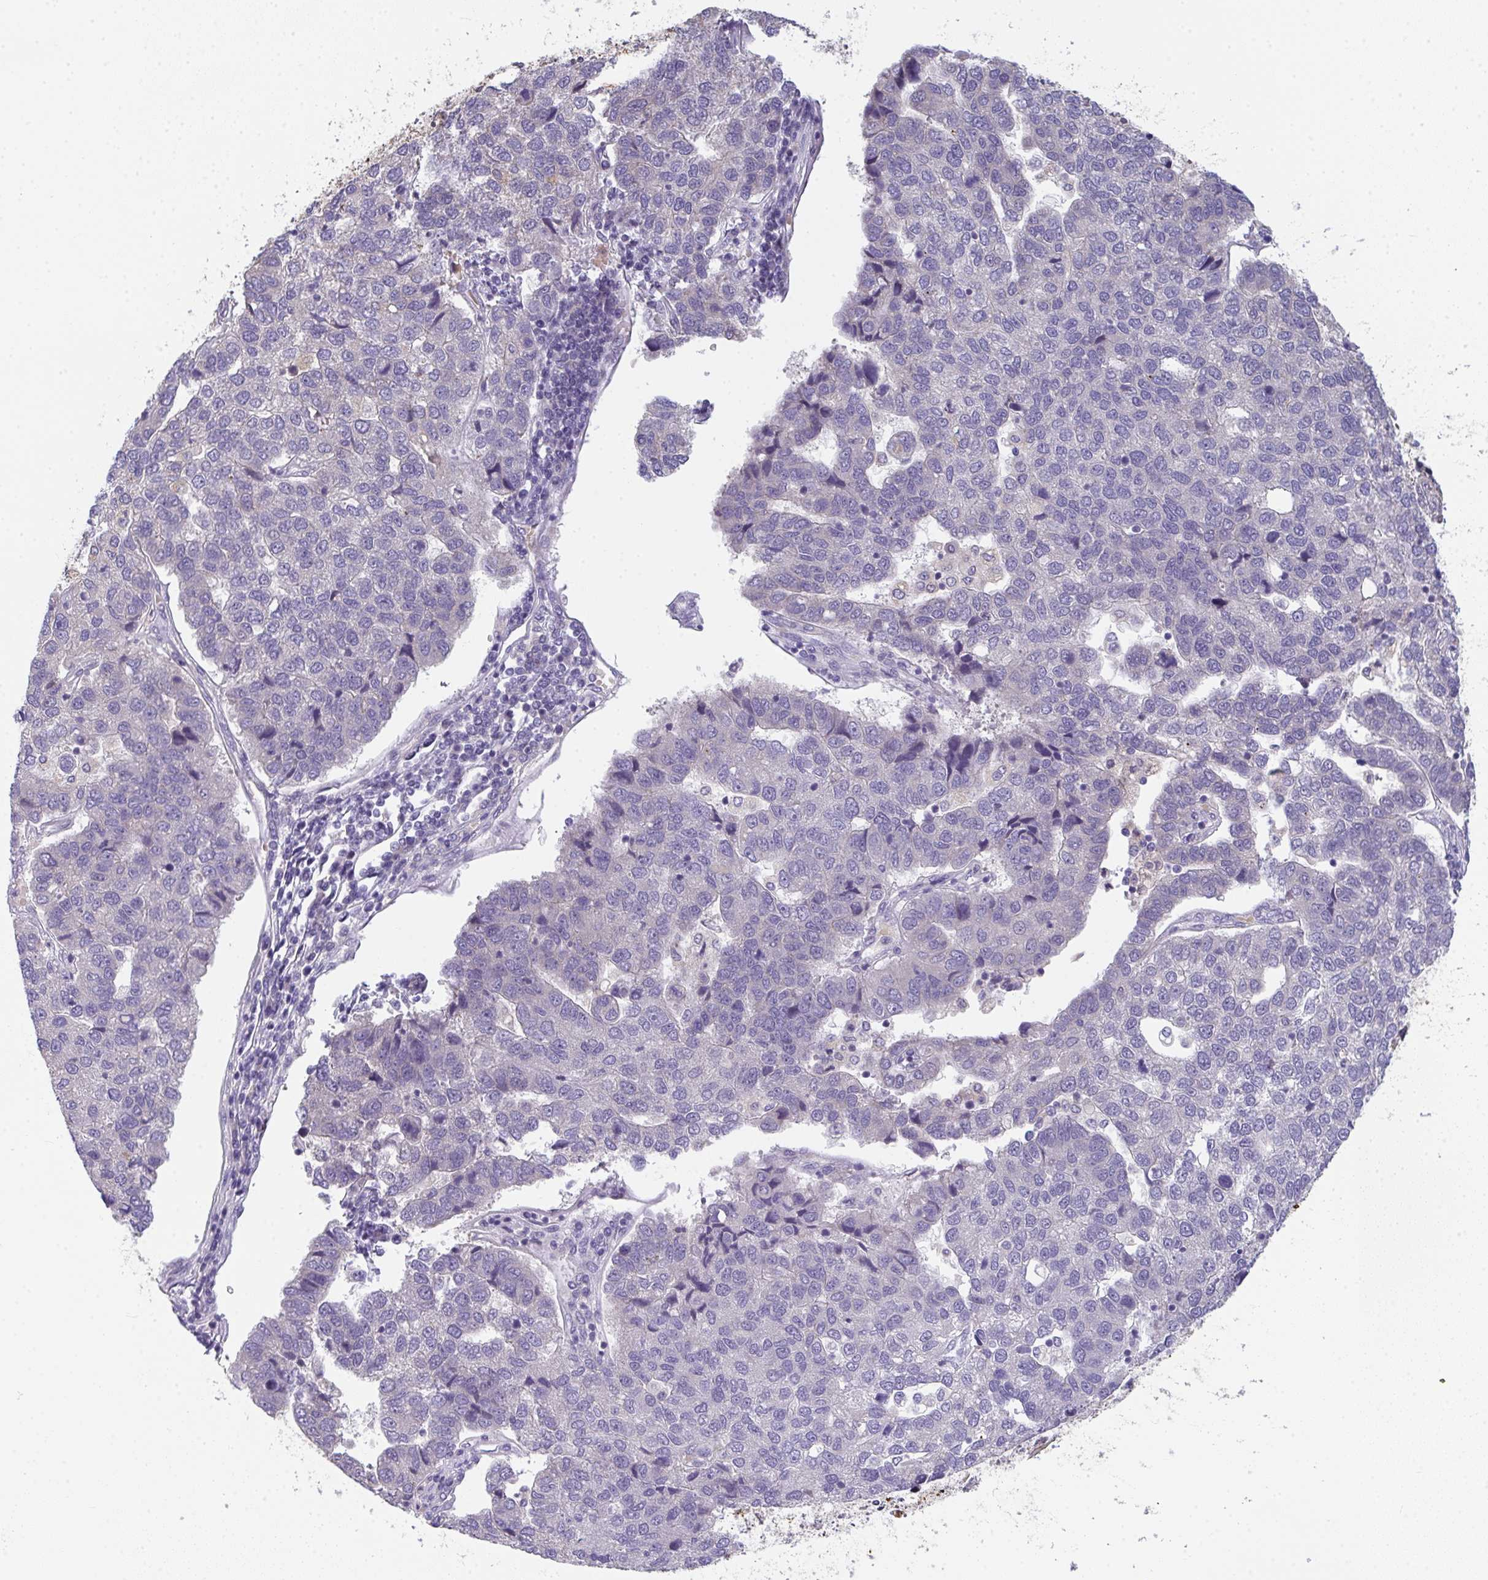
{"staining": {"intensity": "negative", "quantity": "none", "location": "none"}, "tissue": "pancreatic cancer", "cell_type": "Tumor cells", "image_type": "cancer", "snomed": [{"axis": "morphology", "description": "Adenocarcinoma, NOS"}, {"axis": "topography", "description": "Pancreas"}], "caption": "A photomicrograph of pancreatic cancer stained for a protein demonstrates no brown staining in tumor cells.", "gene": "RIOK1", "patient": {"sex": "female", "age": 61}}